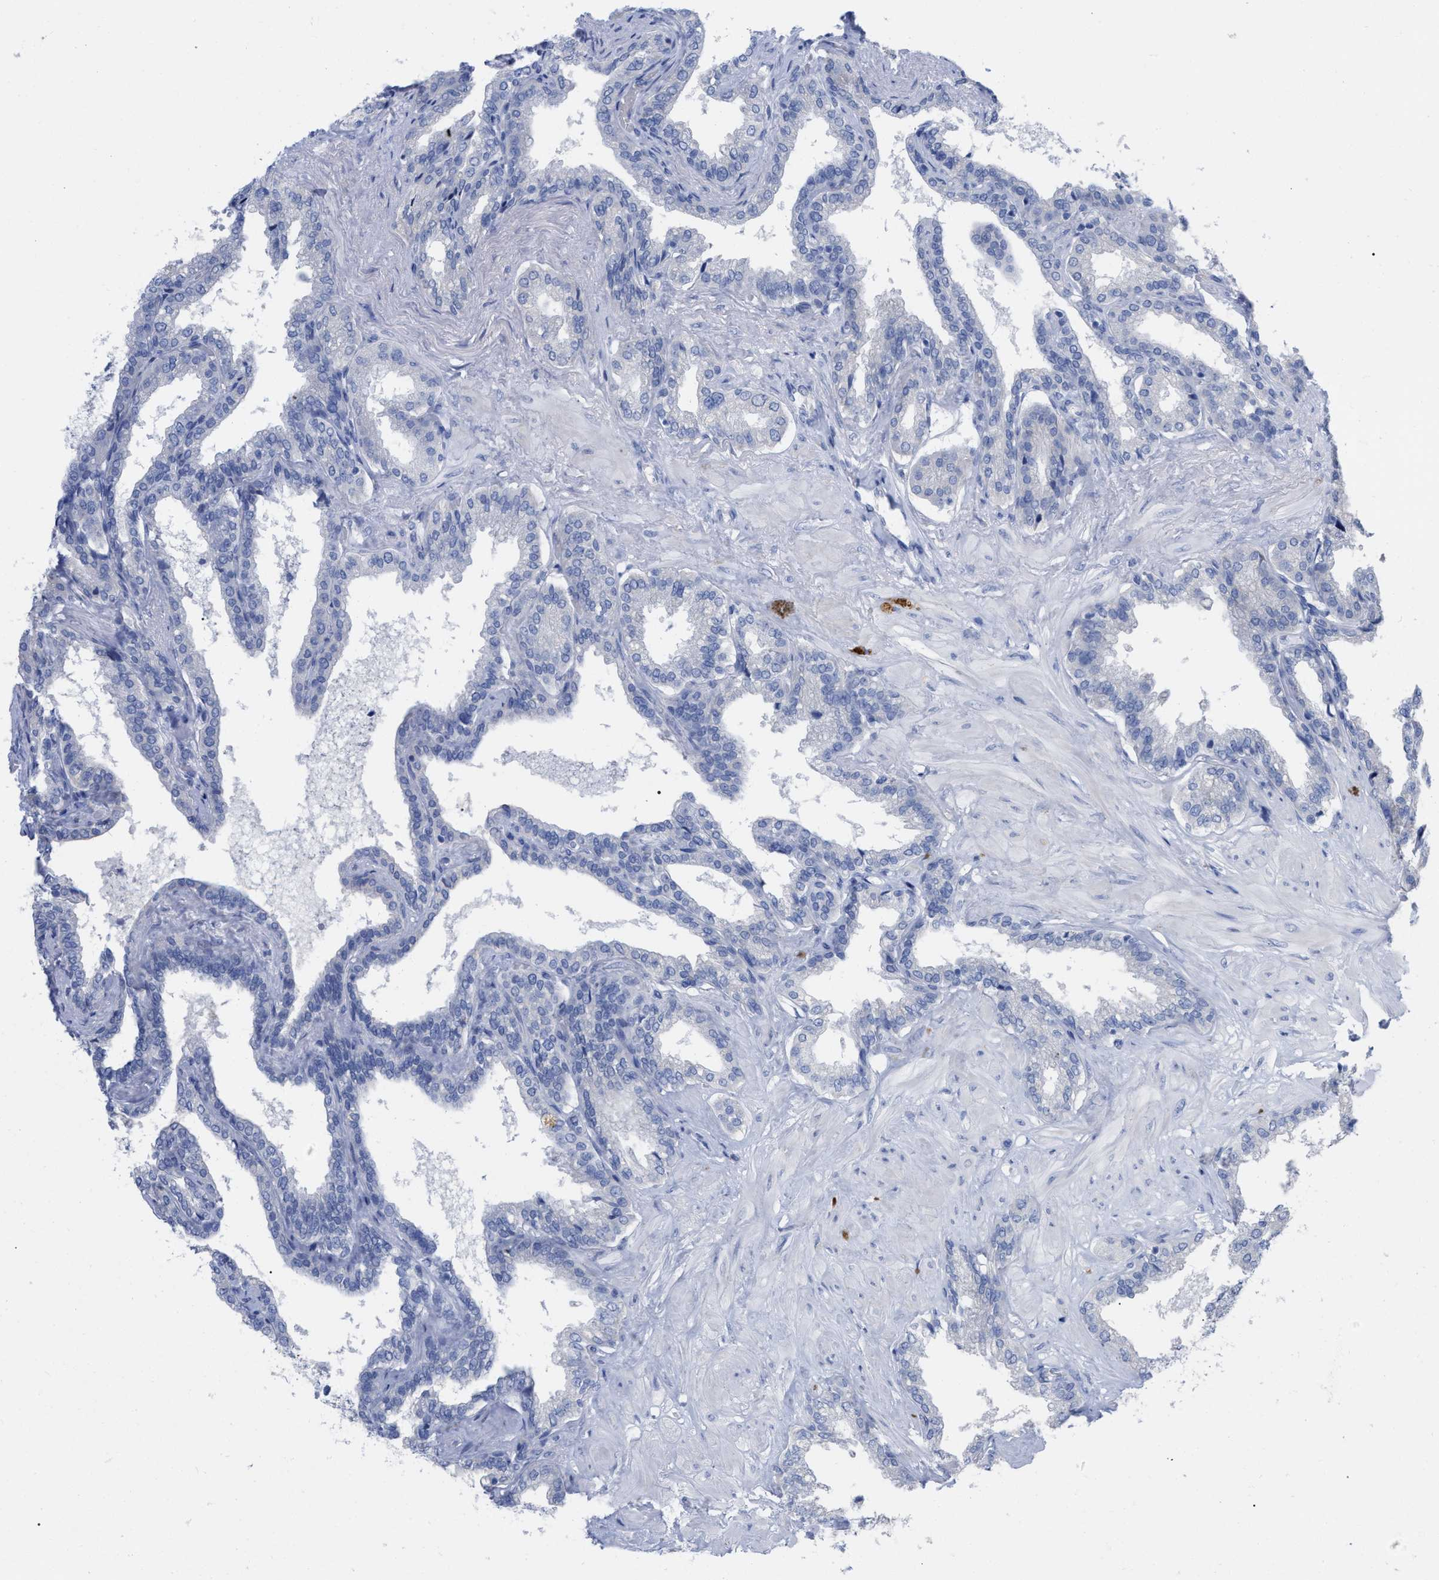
{"staining": {"intensity": "negative", "quantity": "none", "location": "none"}, "tissue": "seminal vesicle", "cell_type": "Glandular cells", "image_type": "normal", "snomed": [{"axis": "morphology", "description": "Normal tissue, NOS"}, {"axis": "topography", "description": "Seminal veicle"}], "caption": "DAB (3,3'-diaminobenzidine) immunohistochemical staining of benign seminal vesicle displays no significant expression in glandular cells. The staining was performed using DAB to visualize the protein expression in brown, while the nuclei were stained in blue with hematoxylin (Magnification: 20x).", "gene": "HAPLN1", "patient": {"sex": "male", "age": 46}}